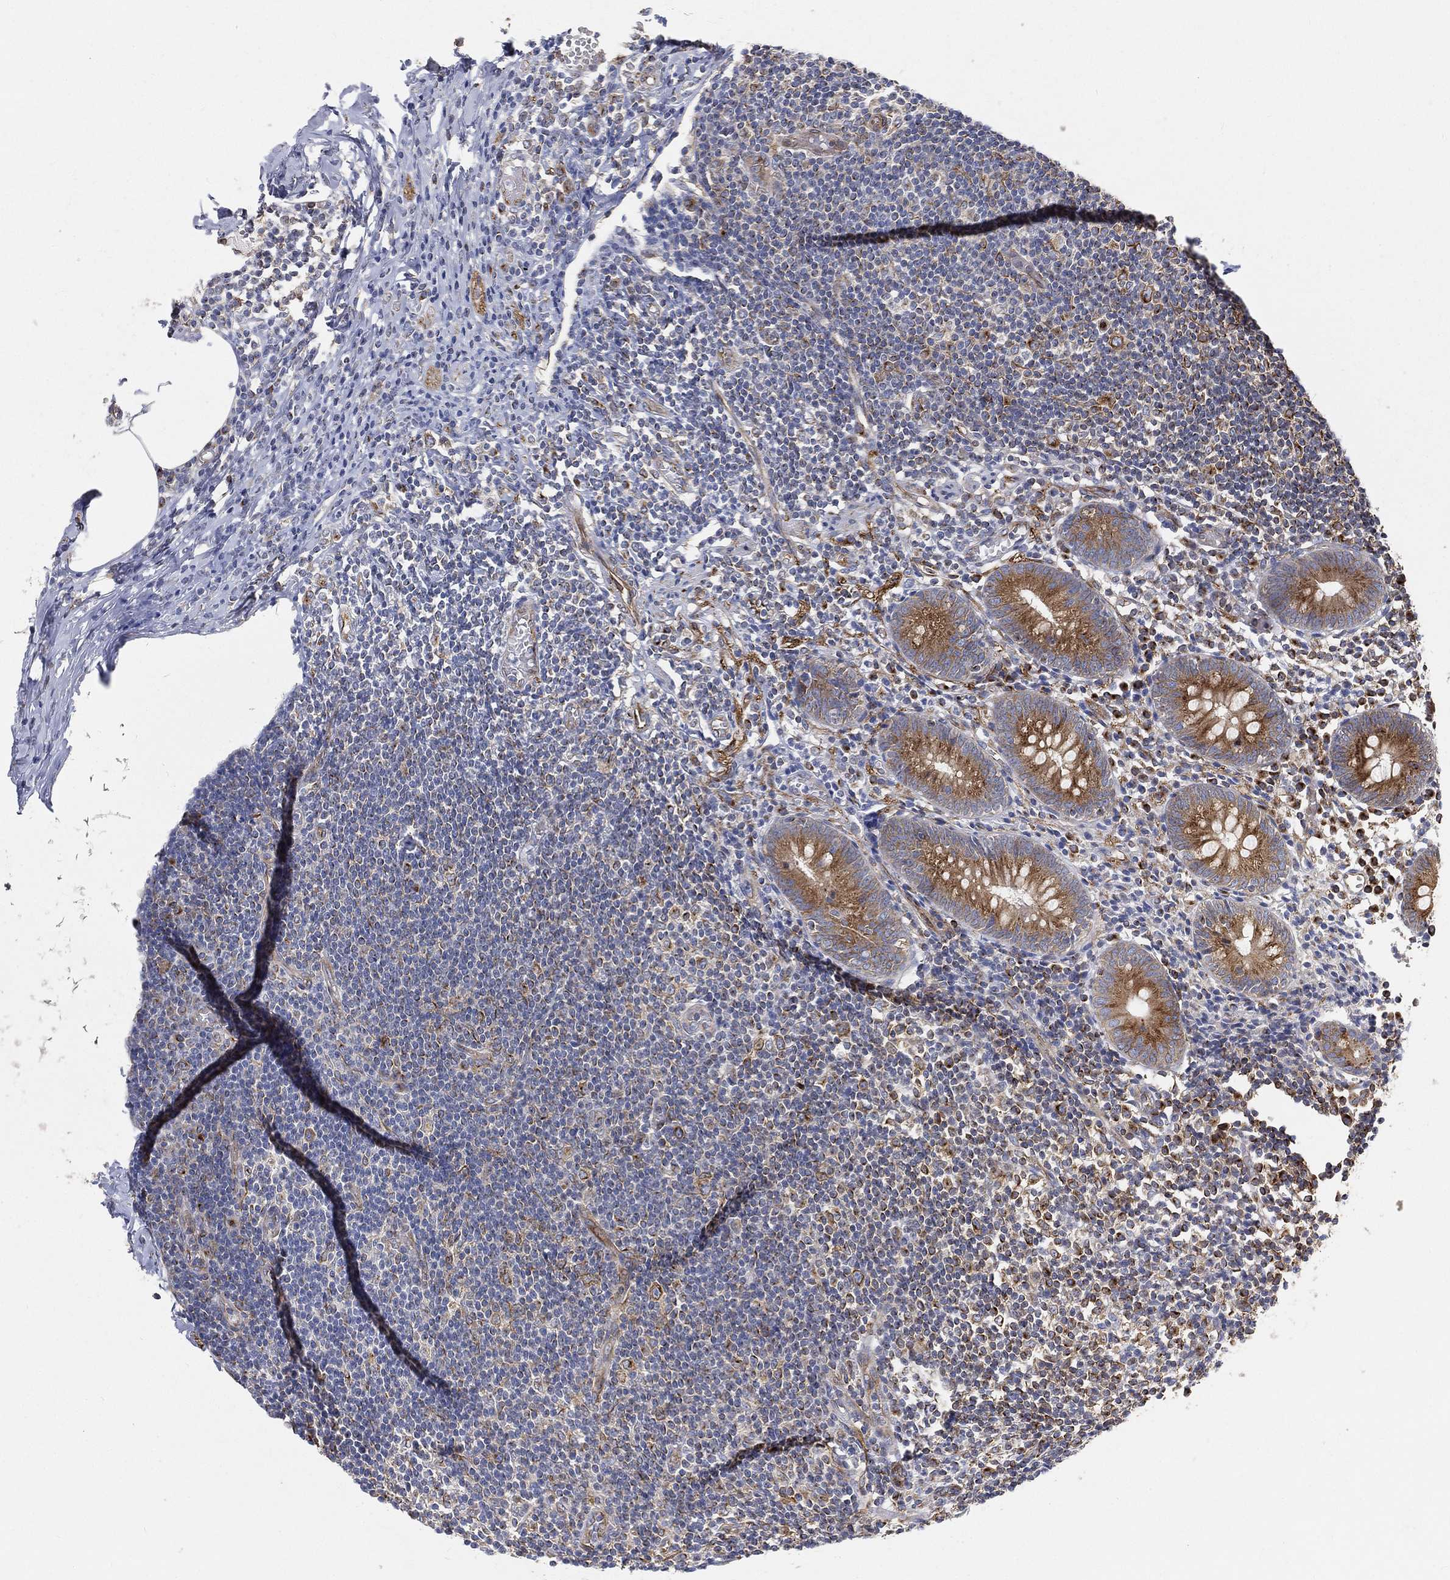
{"staining": {"intensity": "strong", "quantity": "25%-75%", "location": "cytoplasmic/membranous"}, "tissue": "appendix", "cell_type": "Glandular cells", "image_type": "normal", "snomed": [{"axis": "morphology", "description": "Normal tissue, NOS"}, {"axis": "topography", "description": "Appendix"}], "caption": "Appendix was stained to show a protein in brown. There is high levels of strong cytoplasmic/membranous expression in about 25%-75% of glandular cells. Nuclei are stained in blue.", "gene": "TMEM25", "patient": {"sex": "female", "age": 40}}